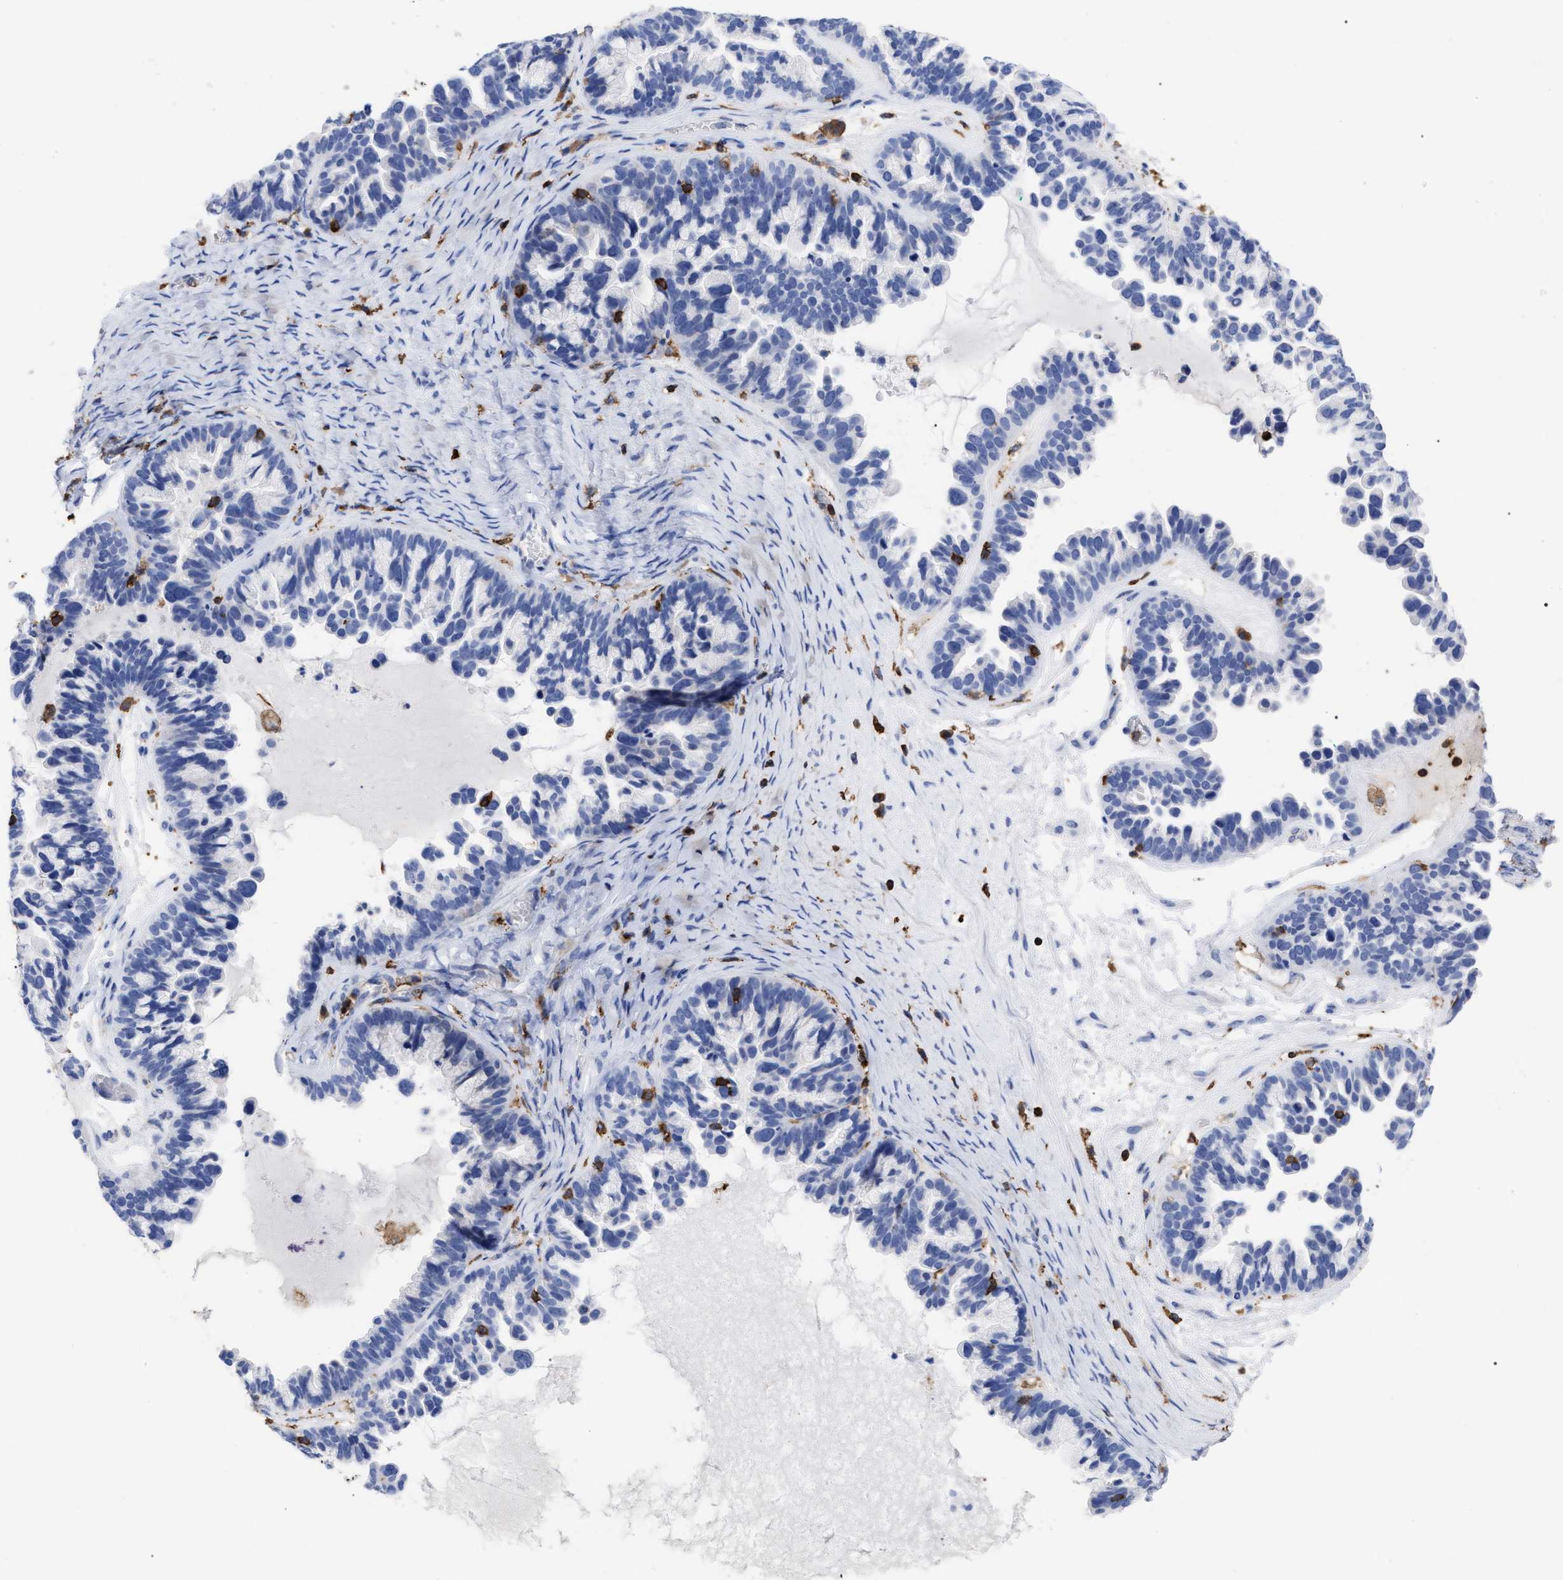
{"staining": {"intensity": "negative", "quantity": "none", "location": "none"}, "tissue": "ovarian cancer", "cell_type": "Tumor cells", "image_type": "cancer", "snomed": [{"axis": "morphology", "description": "Cystadenocarcinoma, serous, NOS"}, {"axis": "topography", "description": "Ovary"}], "caption": "An IHC image of ovarian cancer (serous cystadenocarcinoma) is shown. There is no staining in tumor cells of ovarian cancer (serous cystadenocarcinoma).", "gene": "HCLS1", "patient": {"sex": "female", "age": 56}}